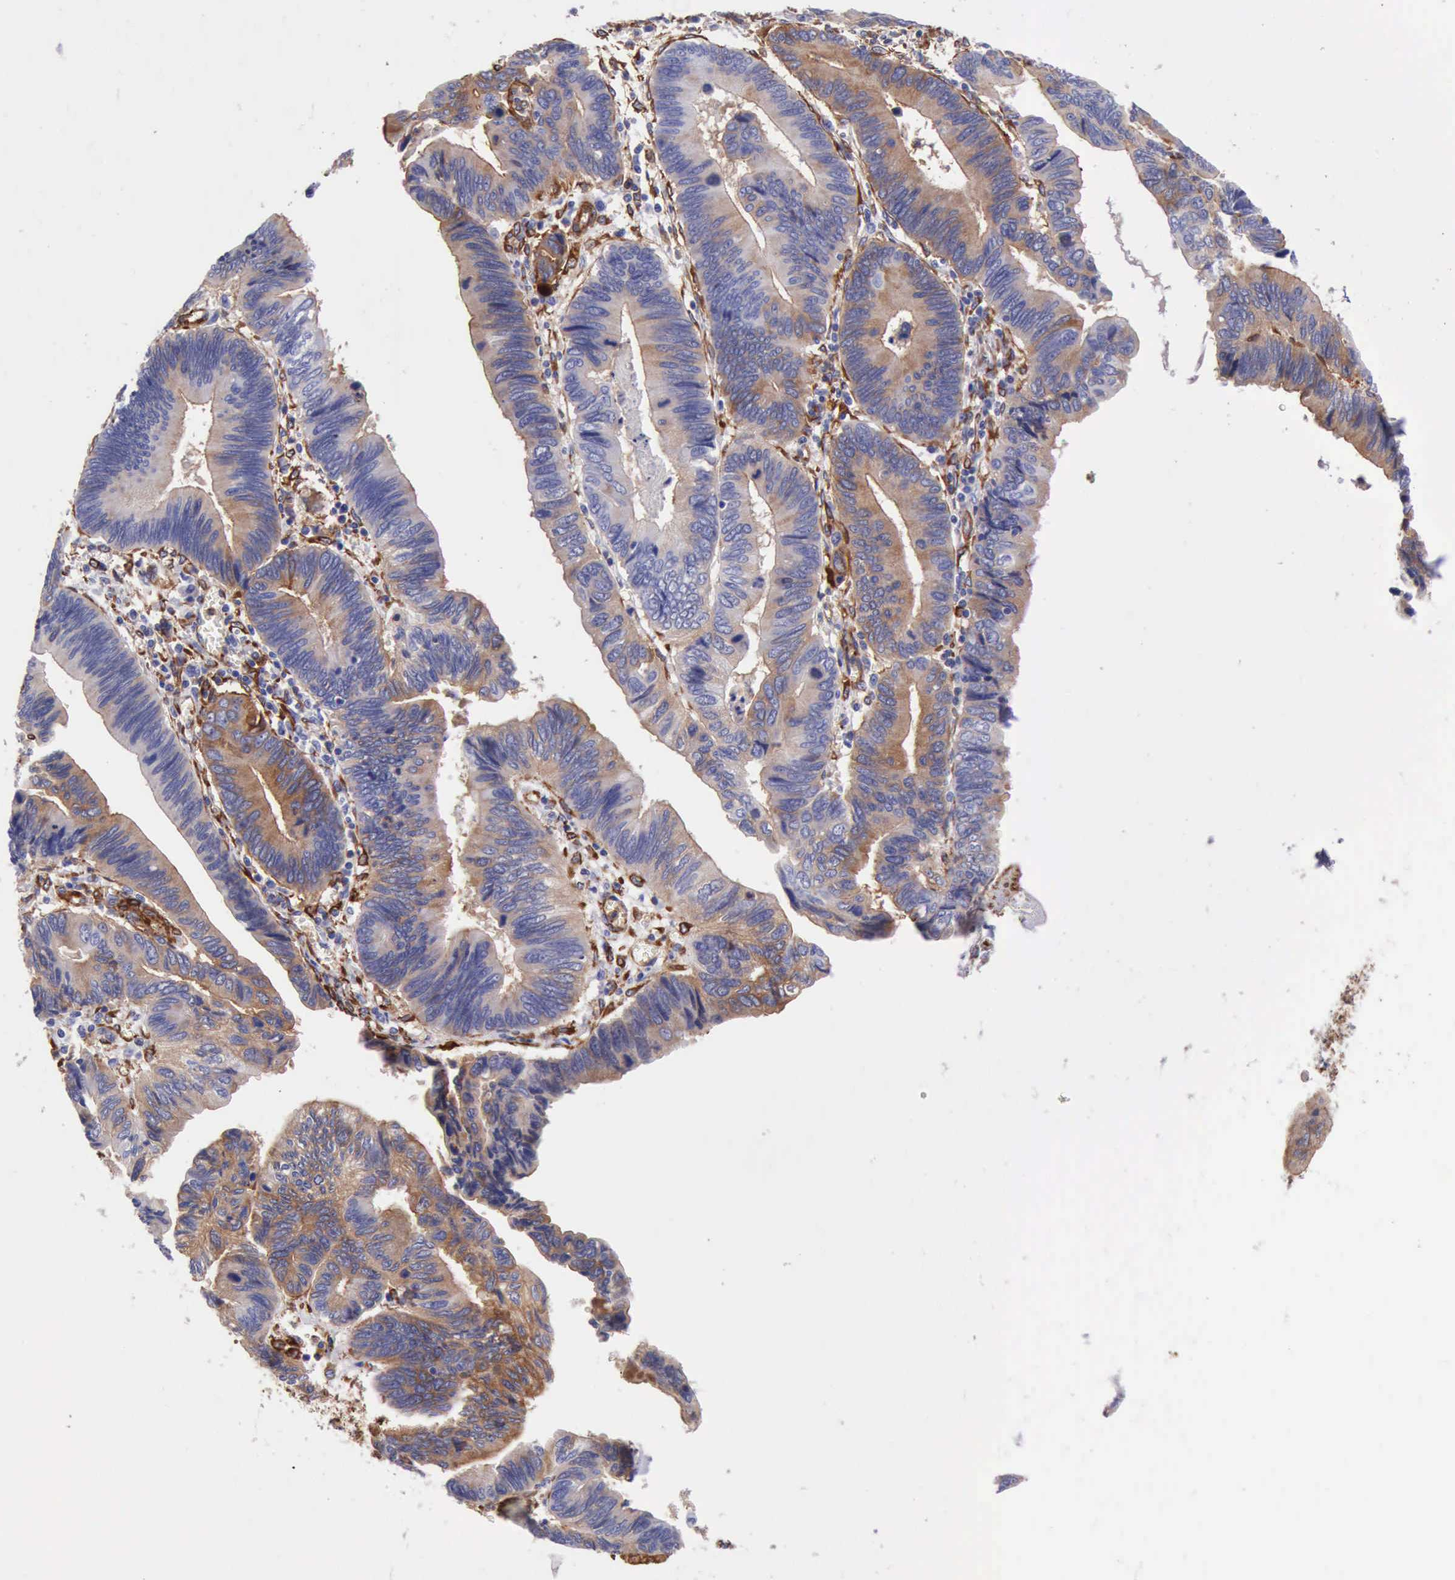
{"staining": {"intensity": "weak", "quantity": ">75%", "location": "cytoplasmic/membranous"}, "tissue": "pancreatic cancer", "cell_type": "Tumor cells", "image_type": "cancer", "snomed": [{"axis": "morphology", "description": "Adenocarcinoma, NOS"}, {"axis": "topography", "description": "Pancreas"}], "caption": "DAB (3,3'-diaminobenzidine) immunohistochemical staining of pancreatic adenocarcinoma demonstrates weak cytoplasmic/membranous protein positivity in about >75% of tumor cells.", "gene": "FLNA", "patient": {"sex": "female", "age": 70}}